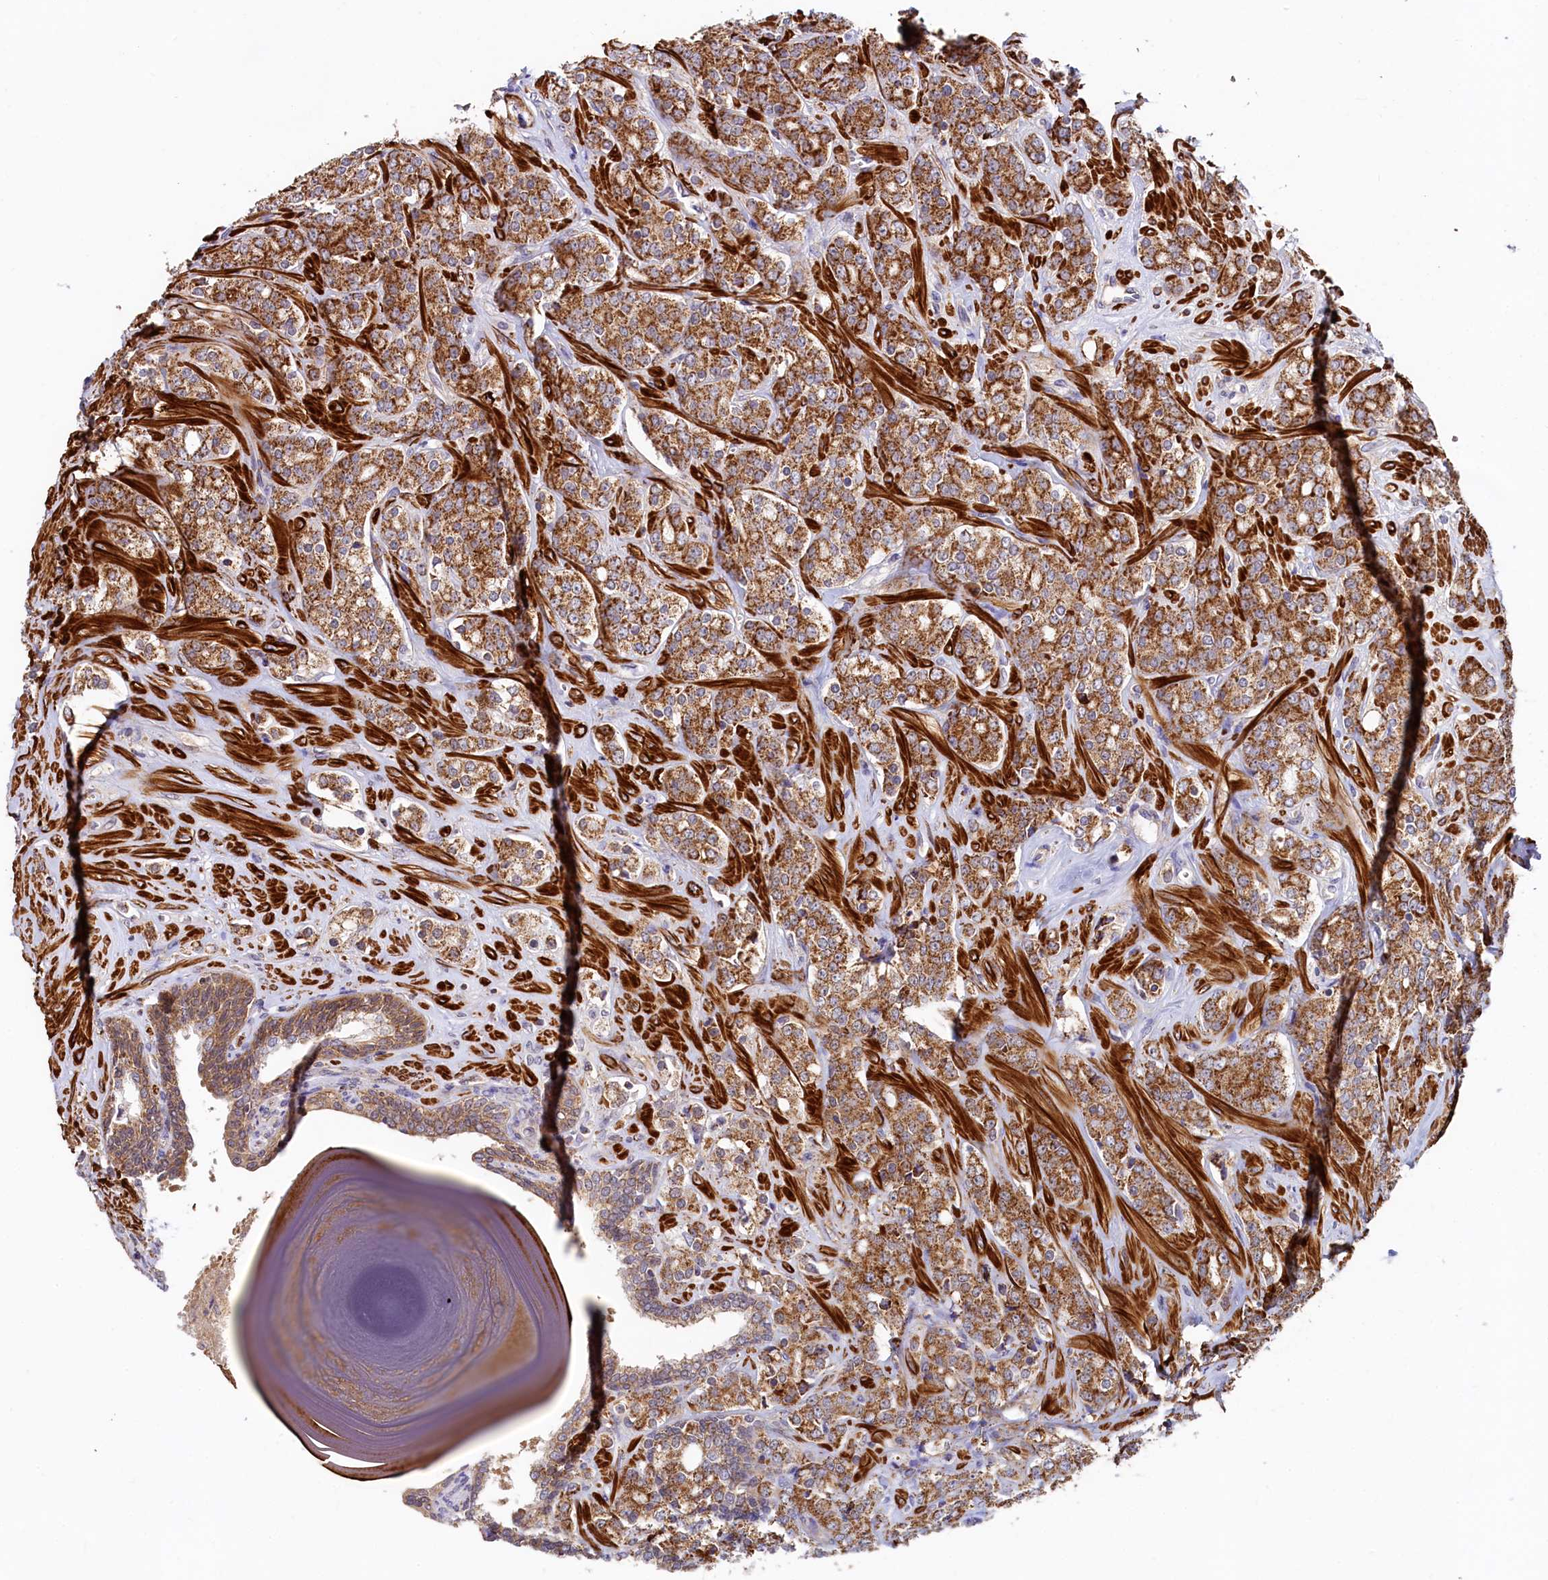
{"staining": {"intensity": "strong", "quantity": ">75%", "location": "cytoplasmic/membranous"}, "tissue": "prostate cancer", "cell_type": "Tumor cells", "image_type": "cancer", "snomed": [{"axis": "morphology", "description": "Adenocarcinoma, High grade"}, {"axis": "topography", "description": "Prostate"}], "caption": "The micrograph exhibits staining of prostate cancer (high-grade adenocarcinoma), revealing strong cytoplasmic/membranous protein staining (brown color) within tumor cells. The staining was performed using DAB, with brown indicating positive protein expression. Nuclei are stained blue with hematoxylin.", "gene": "CIAO3", "patient": {"sex": "male", "age": 62}}